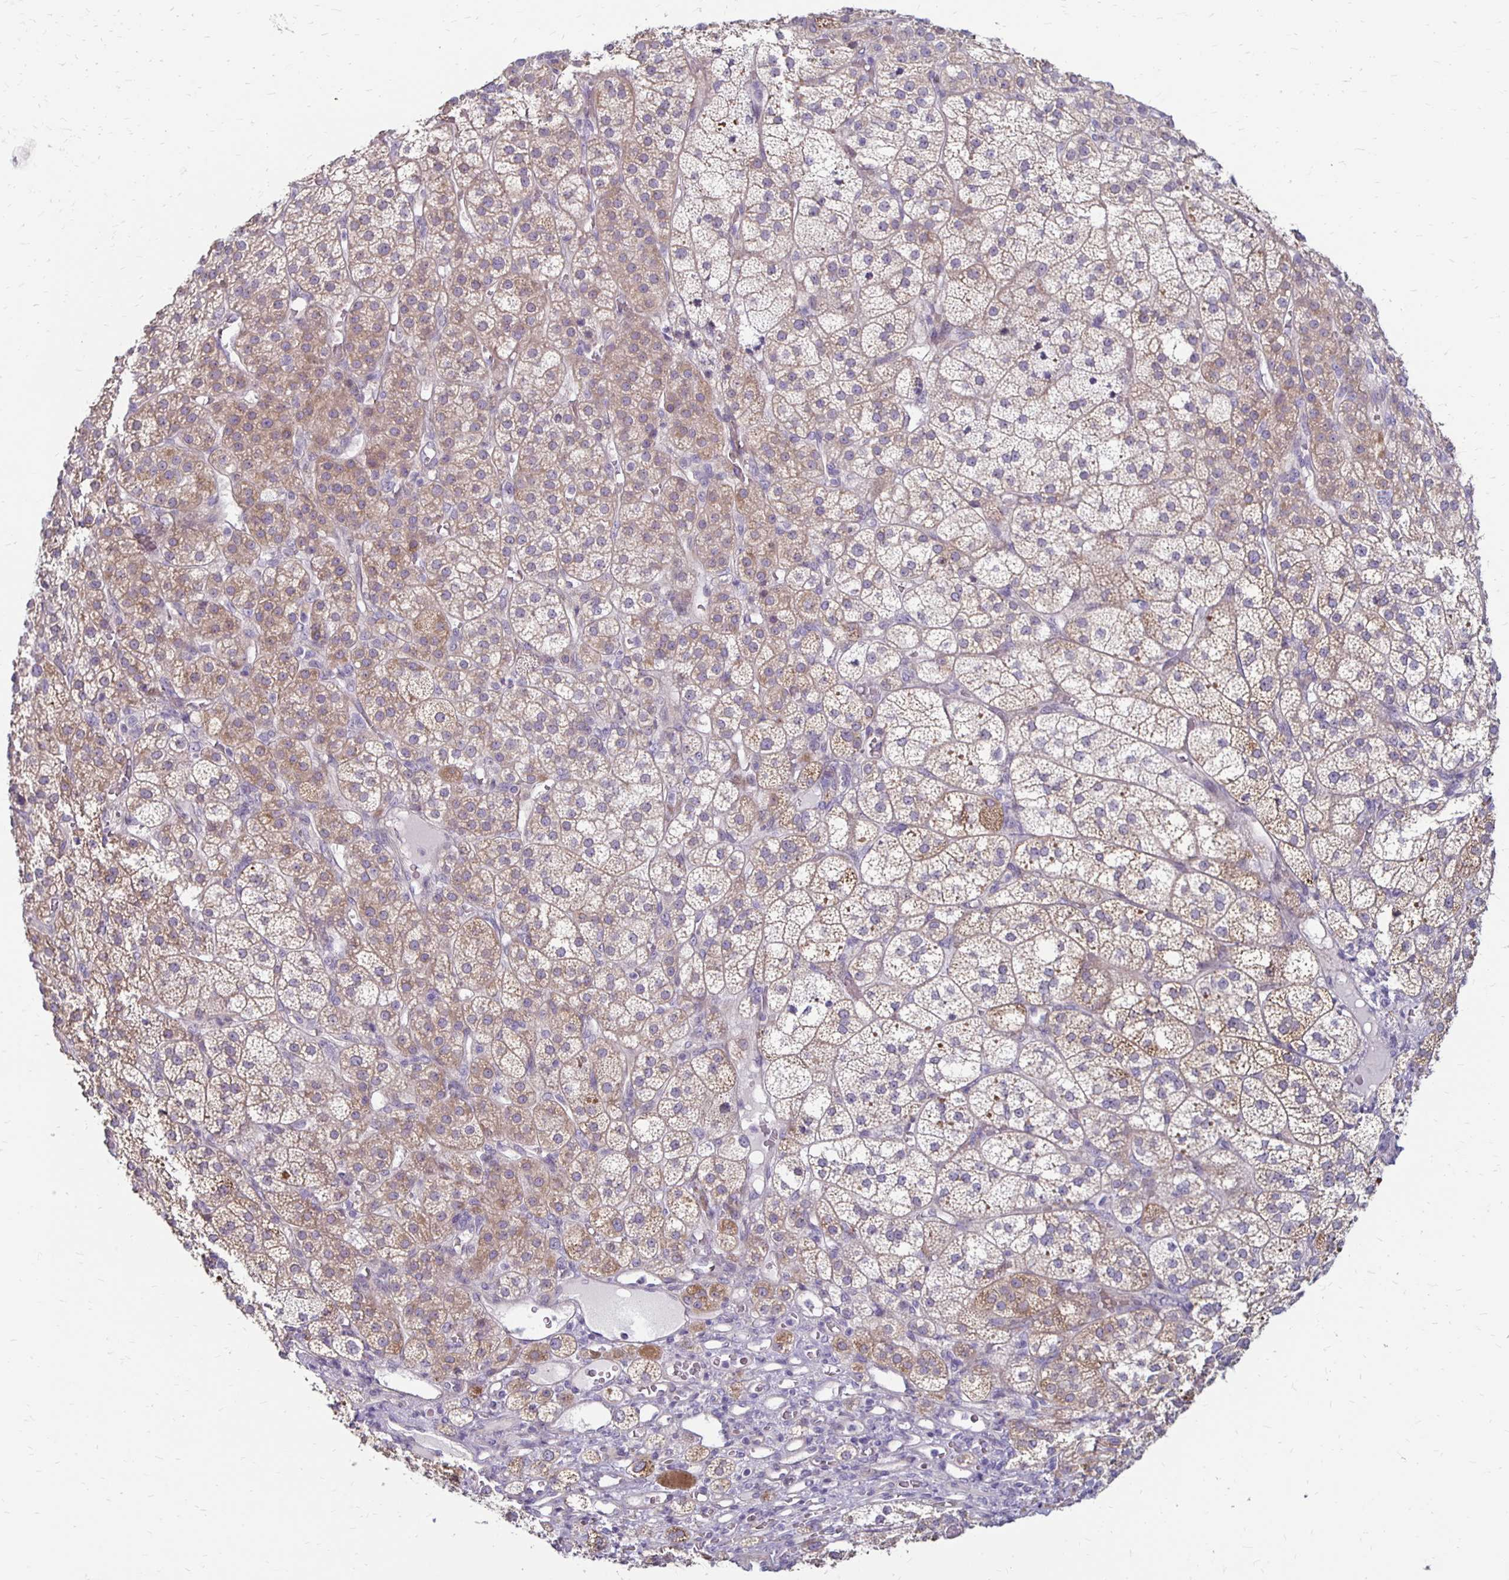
{"staining": {"intensity": "moderate", "quantity": "25%-75%", "location": "cytoplasmic/membranous"}, "tissue": "adrenal gland", "cell_type": "Glandular cells", "image_type": "normal", "snomed": [{"axis": "morphology", "description": "Normal tissue, NOS"}, {"axis": "topography", "description": "Adrenal gland"}], "caption": "IHC of normal adrenal gland displays medium levels of moderate cytoplasmic/membranous staining in about 25%-75% of glandular cells. Using DAB (brown) and hematoxylin (blue) stains, captured at high magnification using brightfield microscopy.", "gene": "KATNBL1", "patient": {"sex": "female", "age": 60}}